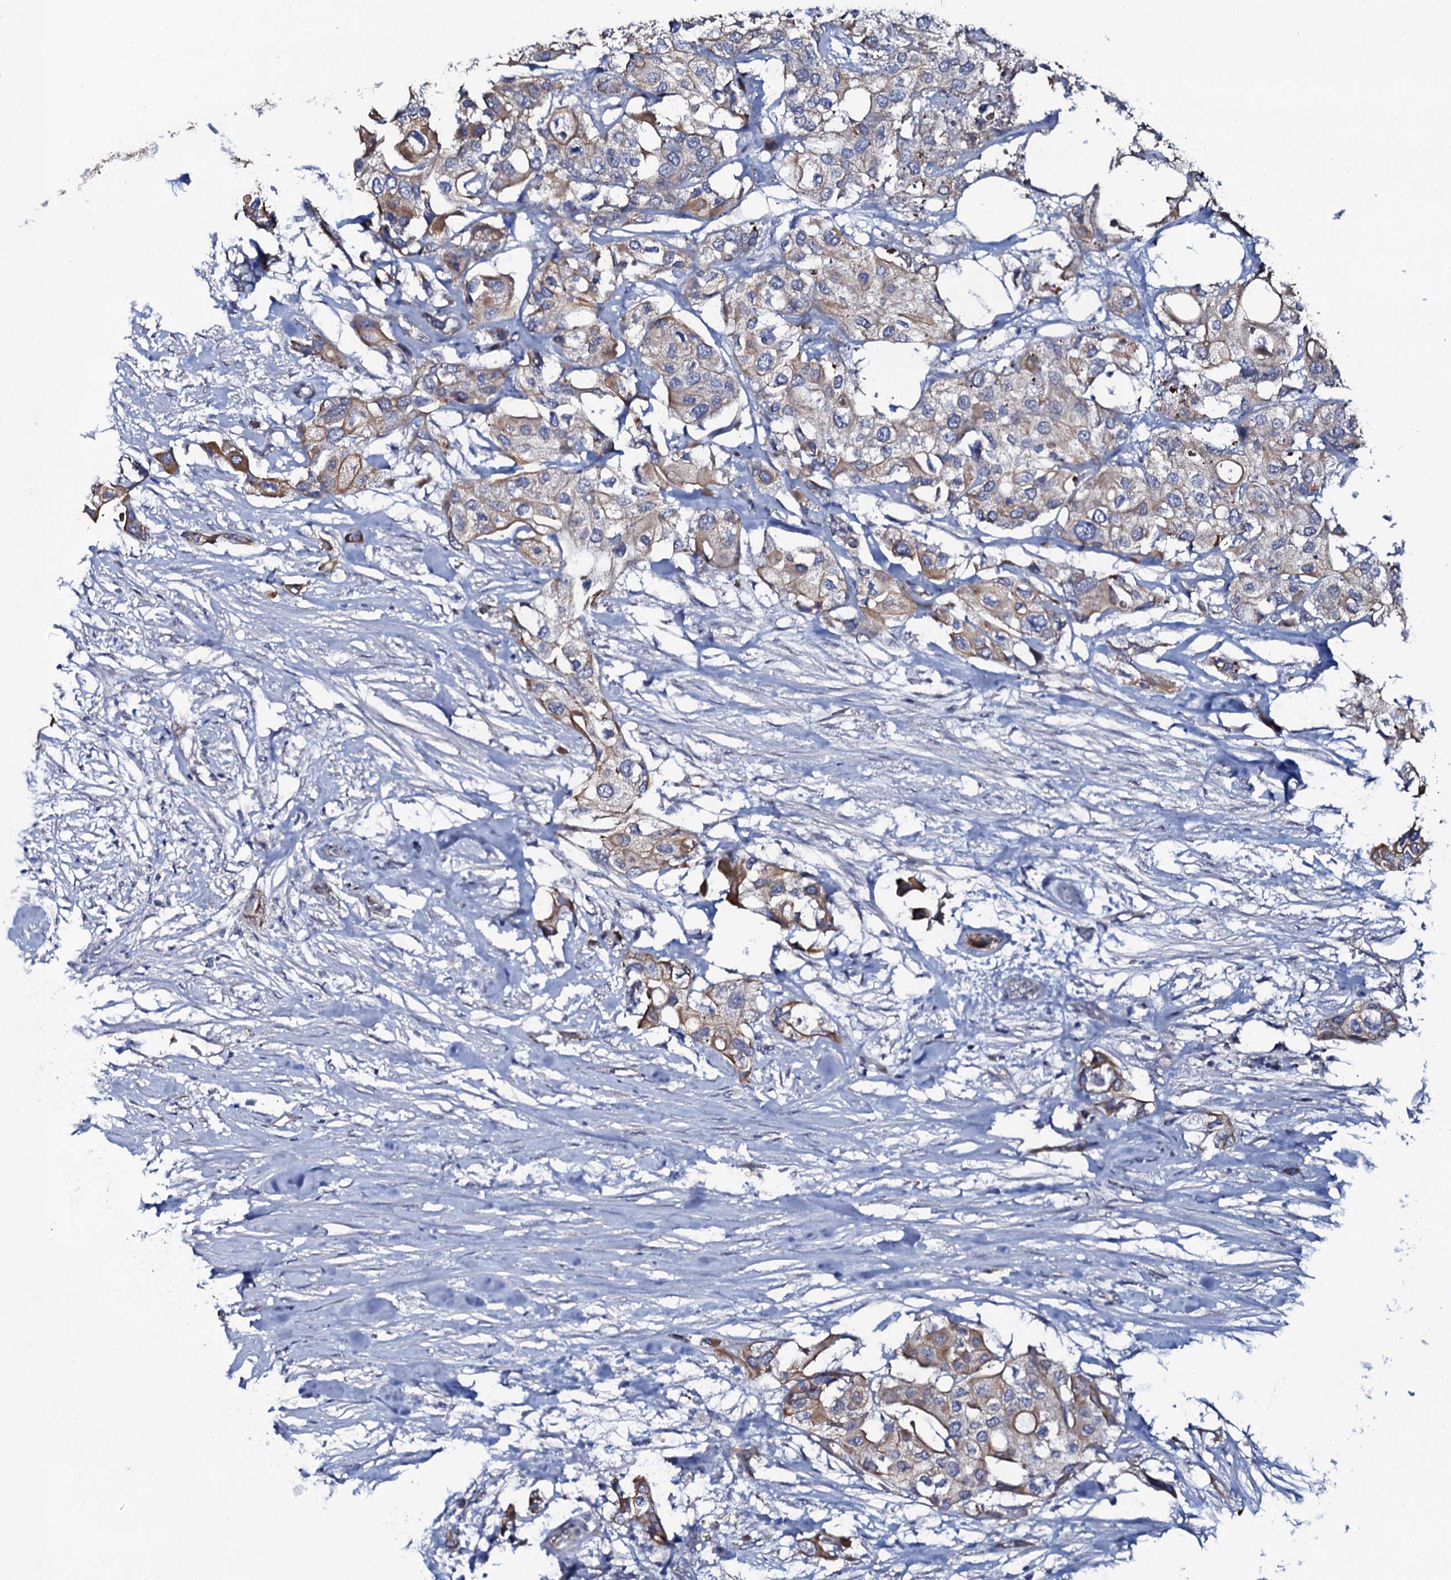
{"staining": {"intensity": "moderate", "quantity": "<25%", "location": "cytoplasmic/membranous"}, "tissue": "urothelial cancer", "cell_type": "Tumor cells", "image_type": "cancer", "snomed": [{"axis": "morphology", "description": "Urothelial carcinoma, High grade"}, {"axis": "topography", "description": "Urinary bladder"}], "caption": "Human urothelial carcinoma (high-grade) stained for a protein (brown) exhibits moderate cytoplasmic/membranous positive staining in about <25% of tumor cells.", "gene": "C10orf88", "patient": {"sex": "male", "age": 64}}